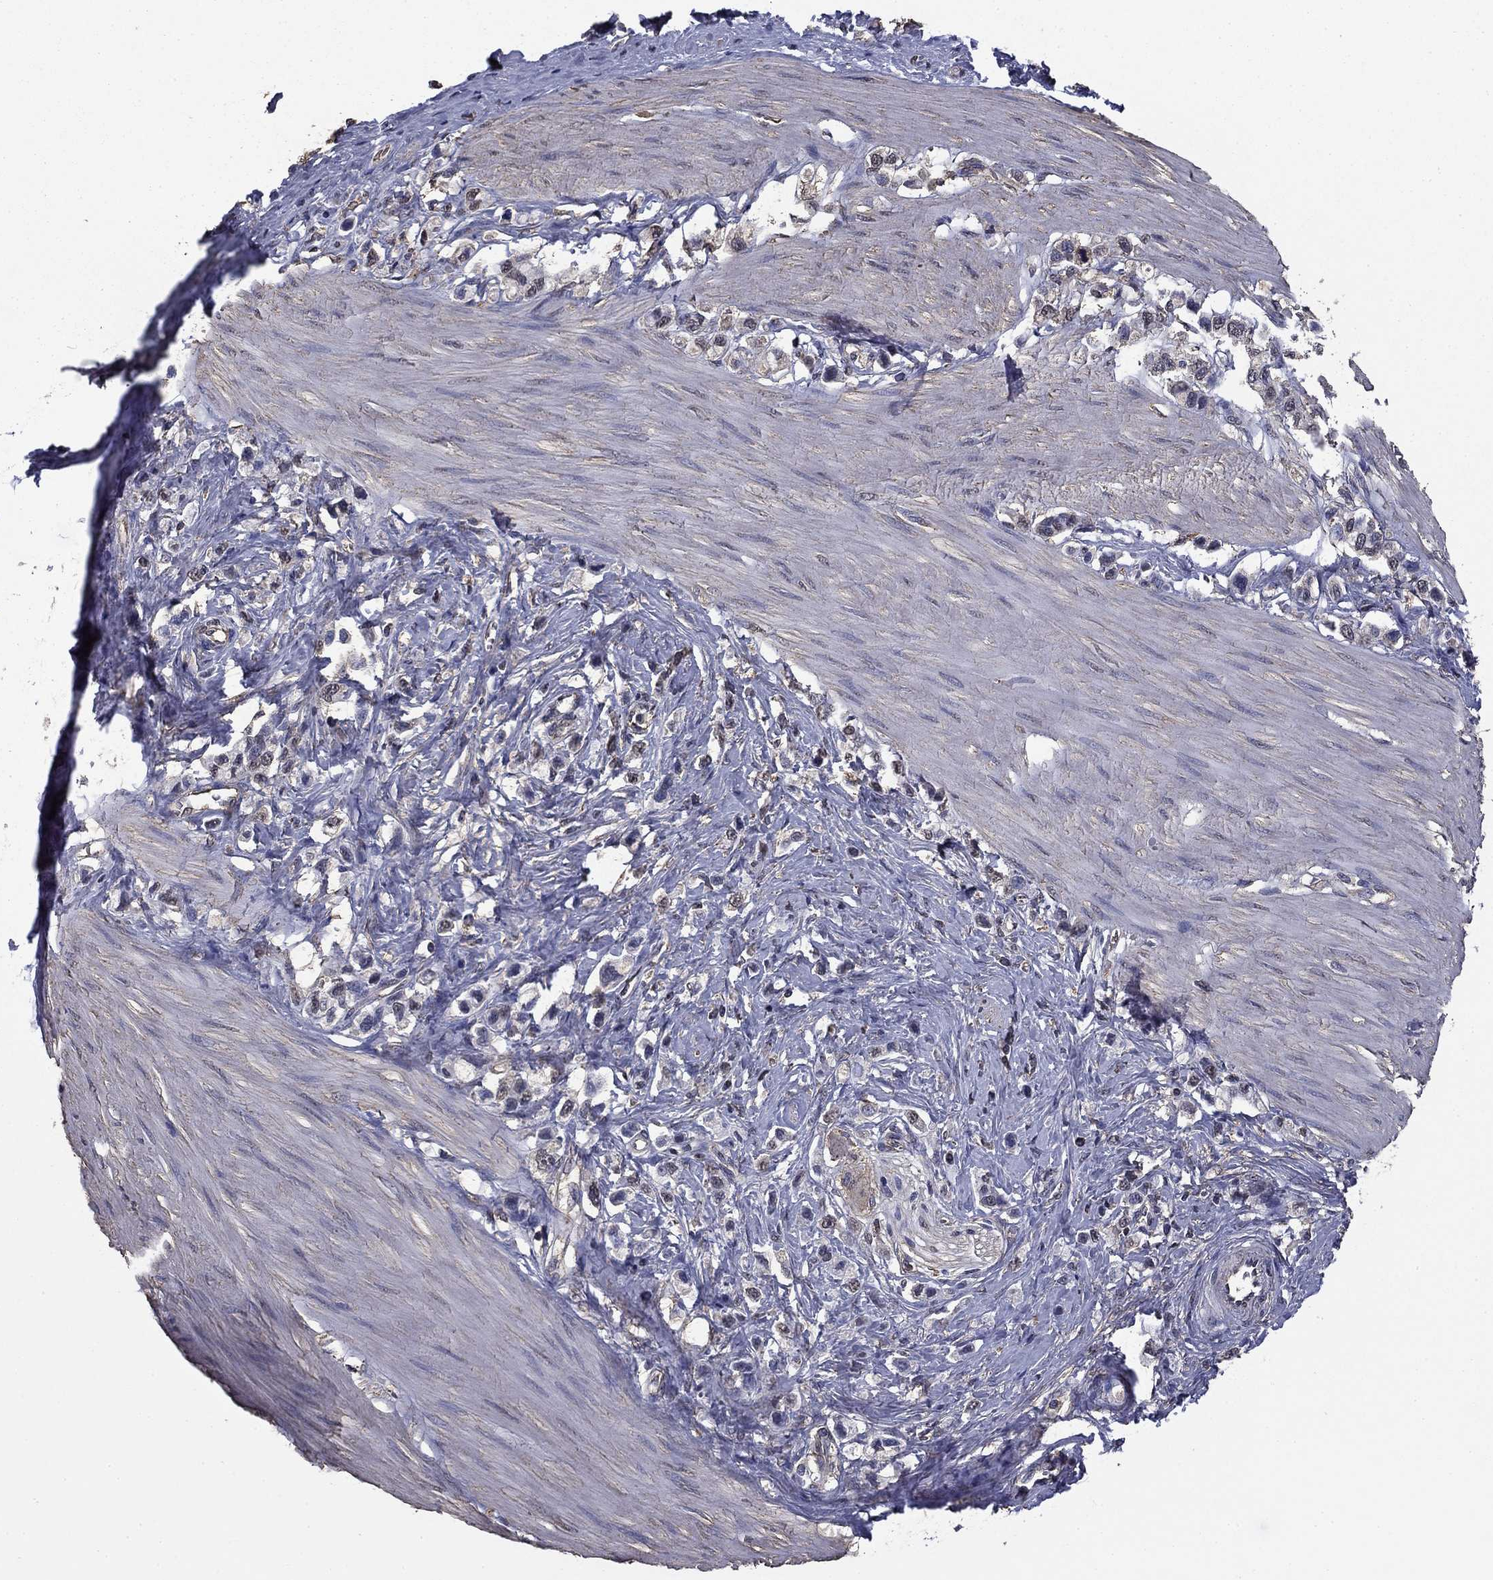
{"staining": {"intensity": "negative", "quantity": "none", "location": "none"}, "tissue": "stomach cancer", "cell_type": "Tumor cells", "image_type": "cancer", "snomed": [{"axis": "morphology", "description": "Normal tissue, NOS"}, {"axis": "morphology", "description": "Adenocarcinoma, NOS"}, {"axis": "morphology", "description": "Adenocarcinoma, High grade"}, {"axis": "topography", "description": "Stomach, upper"}, {"axis": "topography", "description": "Stomach"}], "caption": "Stomach cancer (adenocarcinoma) was stained to show a protein in brown. There is no significant expression in tumor cells.", "gene": "MFAP3L", "patient": {"sex": "female", "age": 65}}